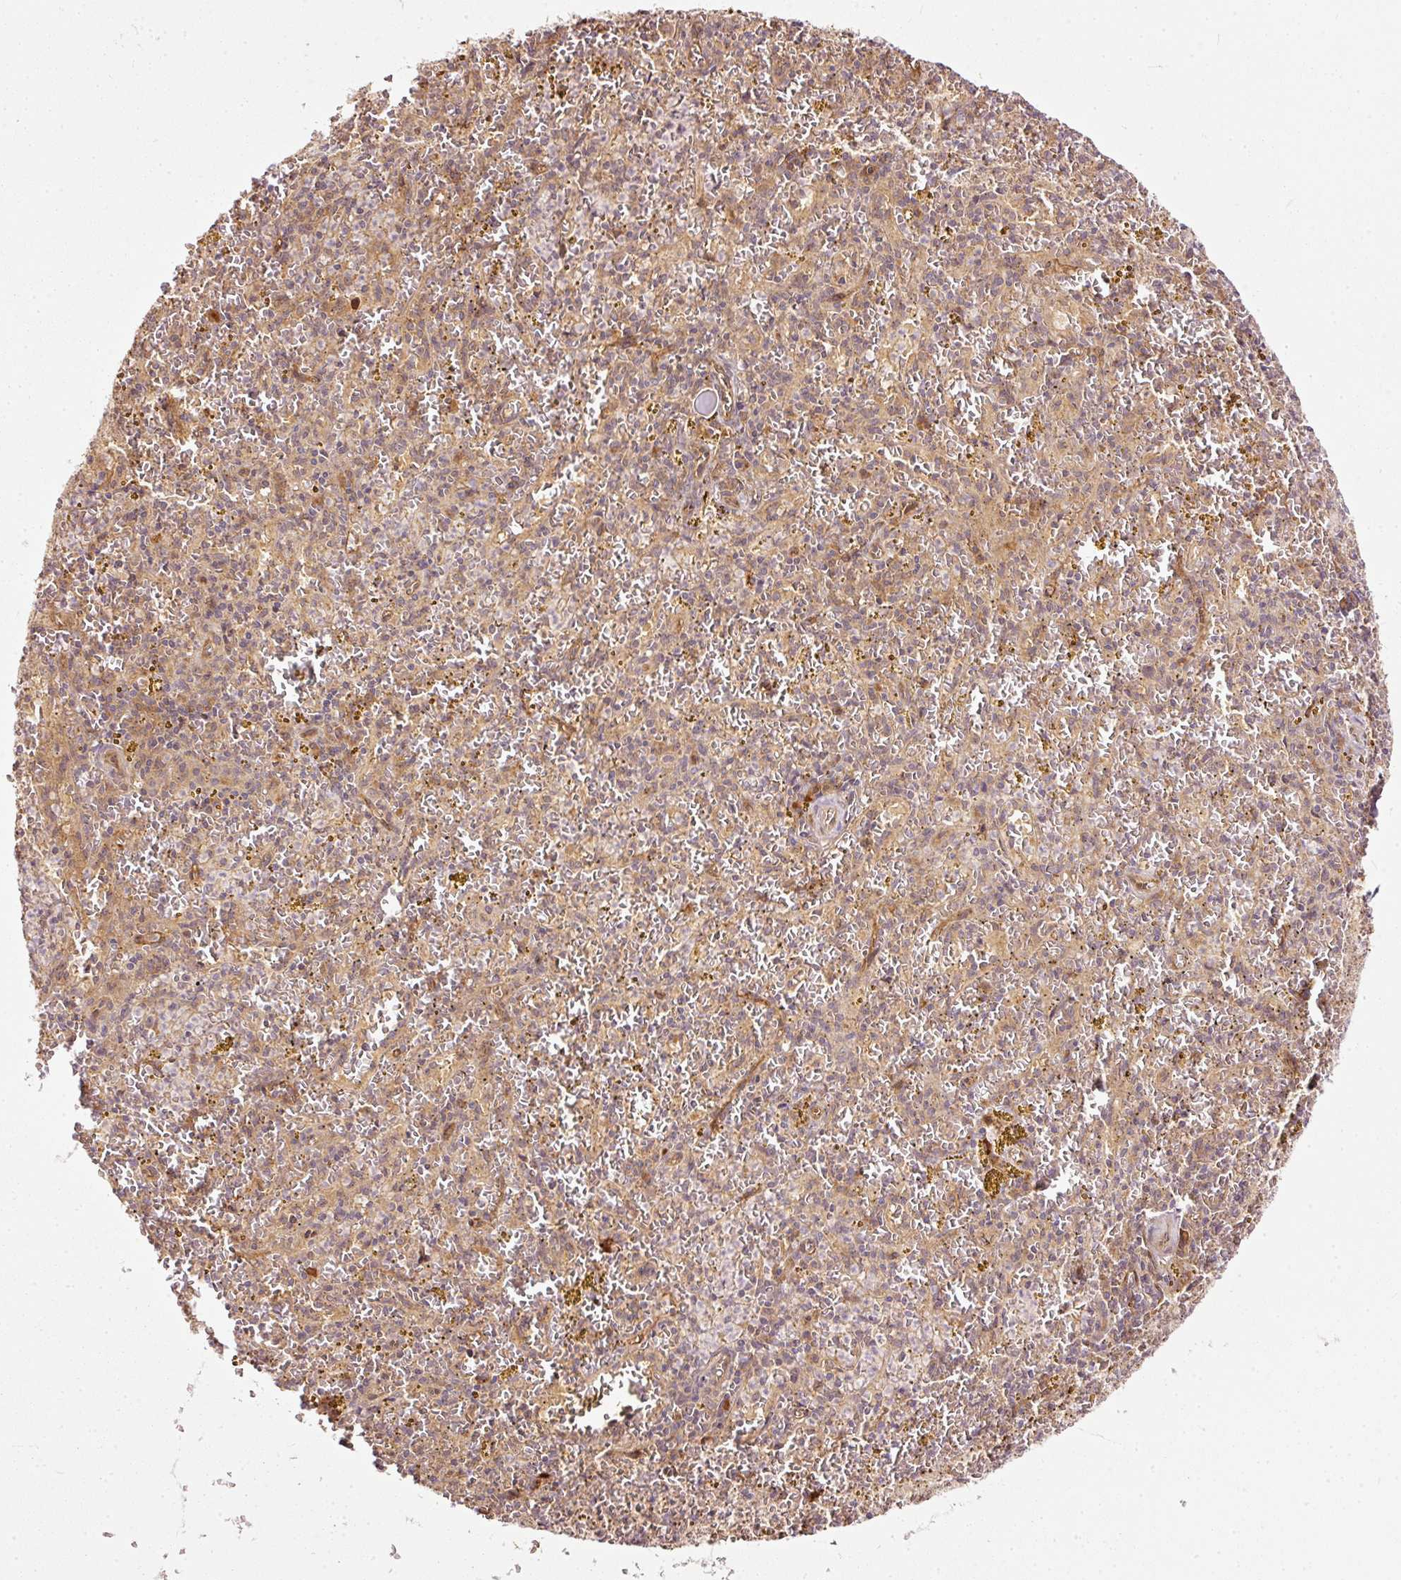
{"staining": {"intensity": "negative", "quantity": "none", "location": "none"}, "tissue": "spleen", "cell_type": "Cells in red pulp", "image_type": "normal", "snomed": [{"axis": "morphology", "description": "Normal tissue, NOS"}, {"axis": "topography", "description": "Spleen"}], "caption": "IHC of benign spleen shows no expression in cells in red pulp.", "gene": "MIF4GD", "patient": {"sex": "male", "age": 57}}